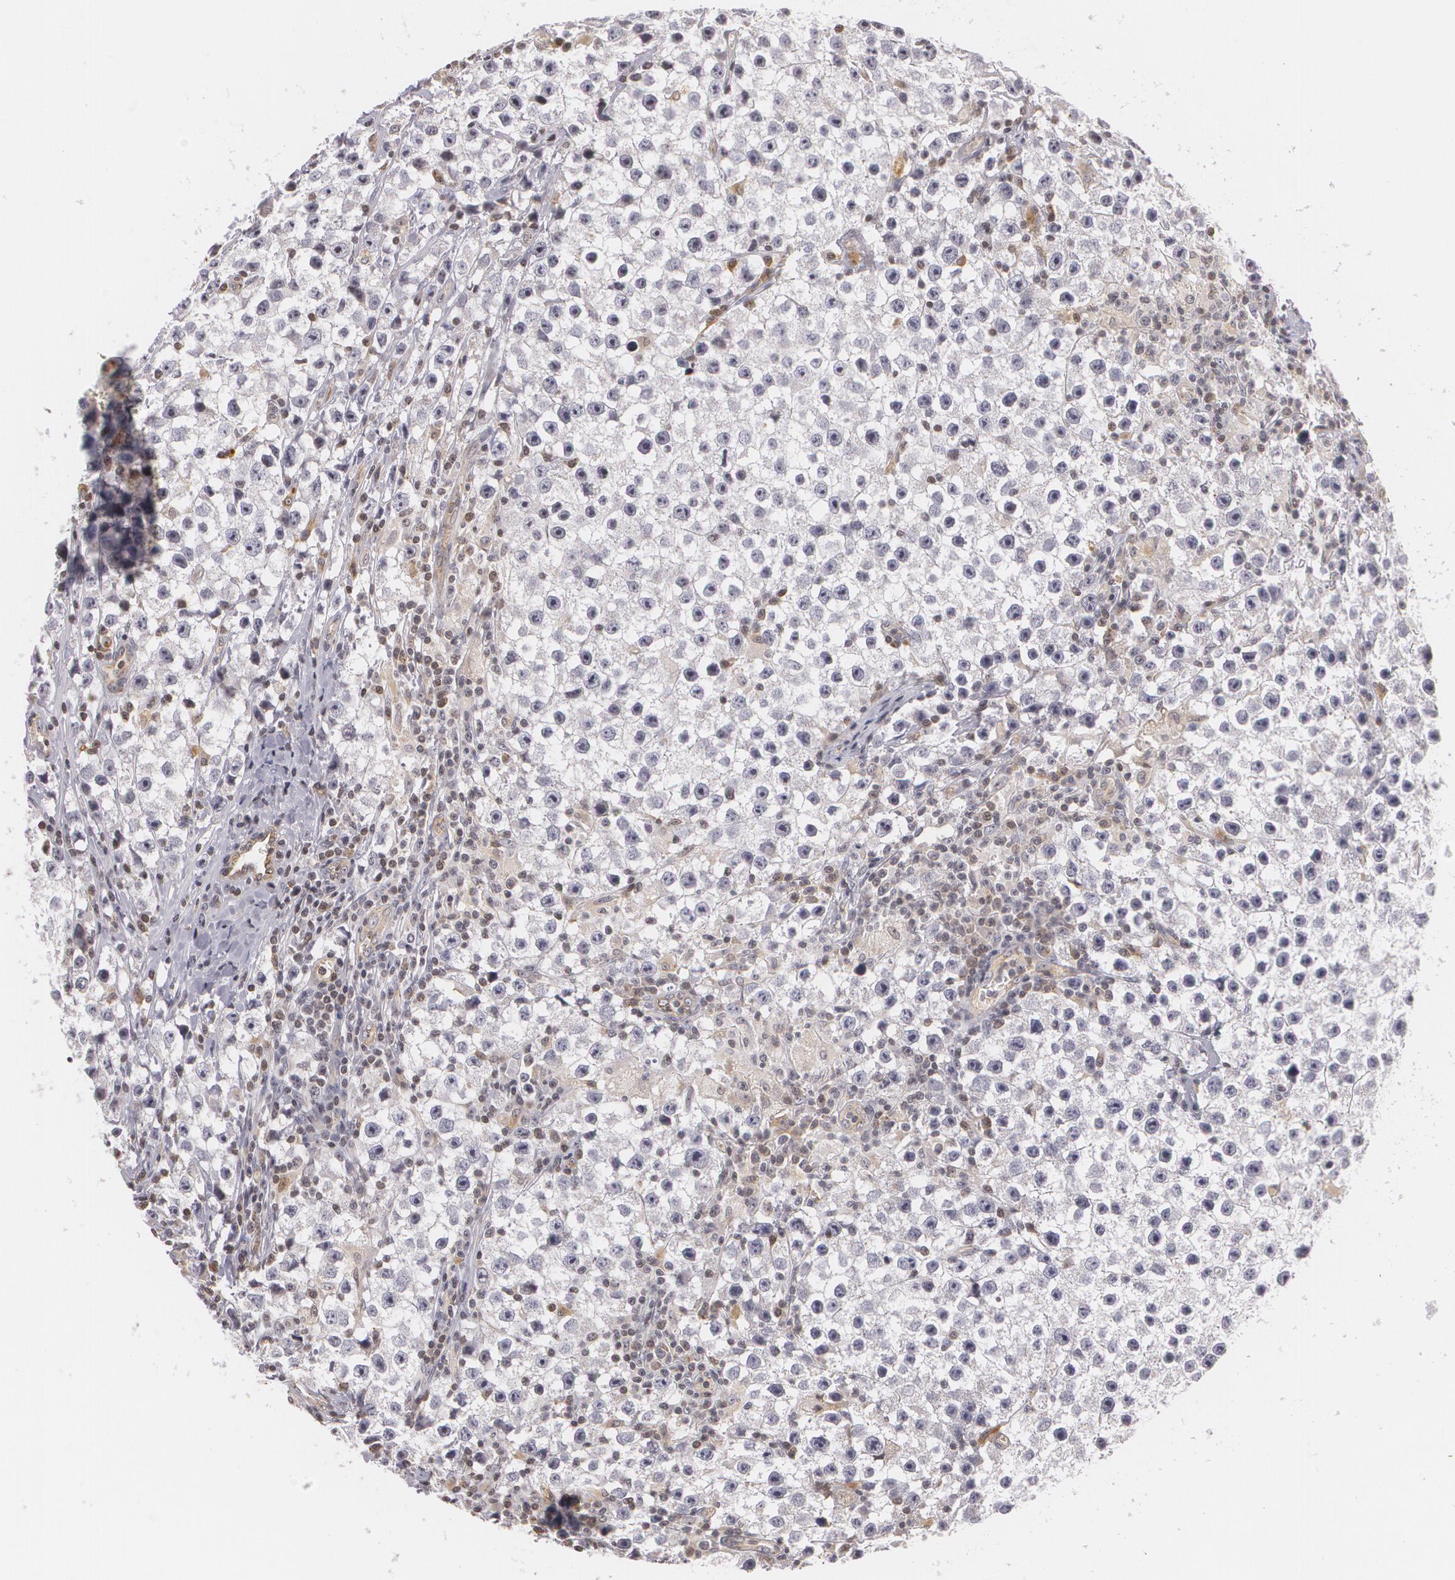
{"staining": {"intensity": "negative", "quantity": "none", "location": "none"}, "tissue": "testis cancer", "cell_type": "Tumor cells", "image_type": "cancer", "snomed": [{"axis": "morphology", "description": "Seminoma, NOS"}, {"axis": "topography", "description": "Testis"}], "caption": "This image is of seminoma (testis) stained with immunohistochemistry to label a protein in brown with the nuclei are counter-stained blue. There is no expression in tumor cells.", "gene": "VAV3", "patient": {"sex": "male", "age": 35}}